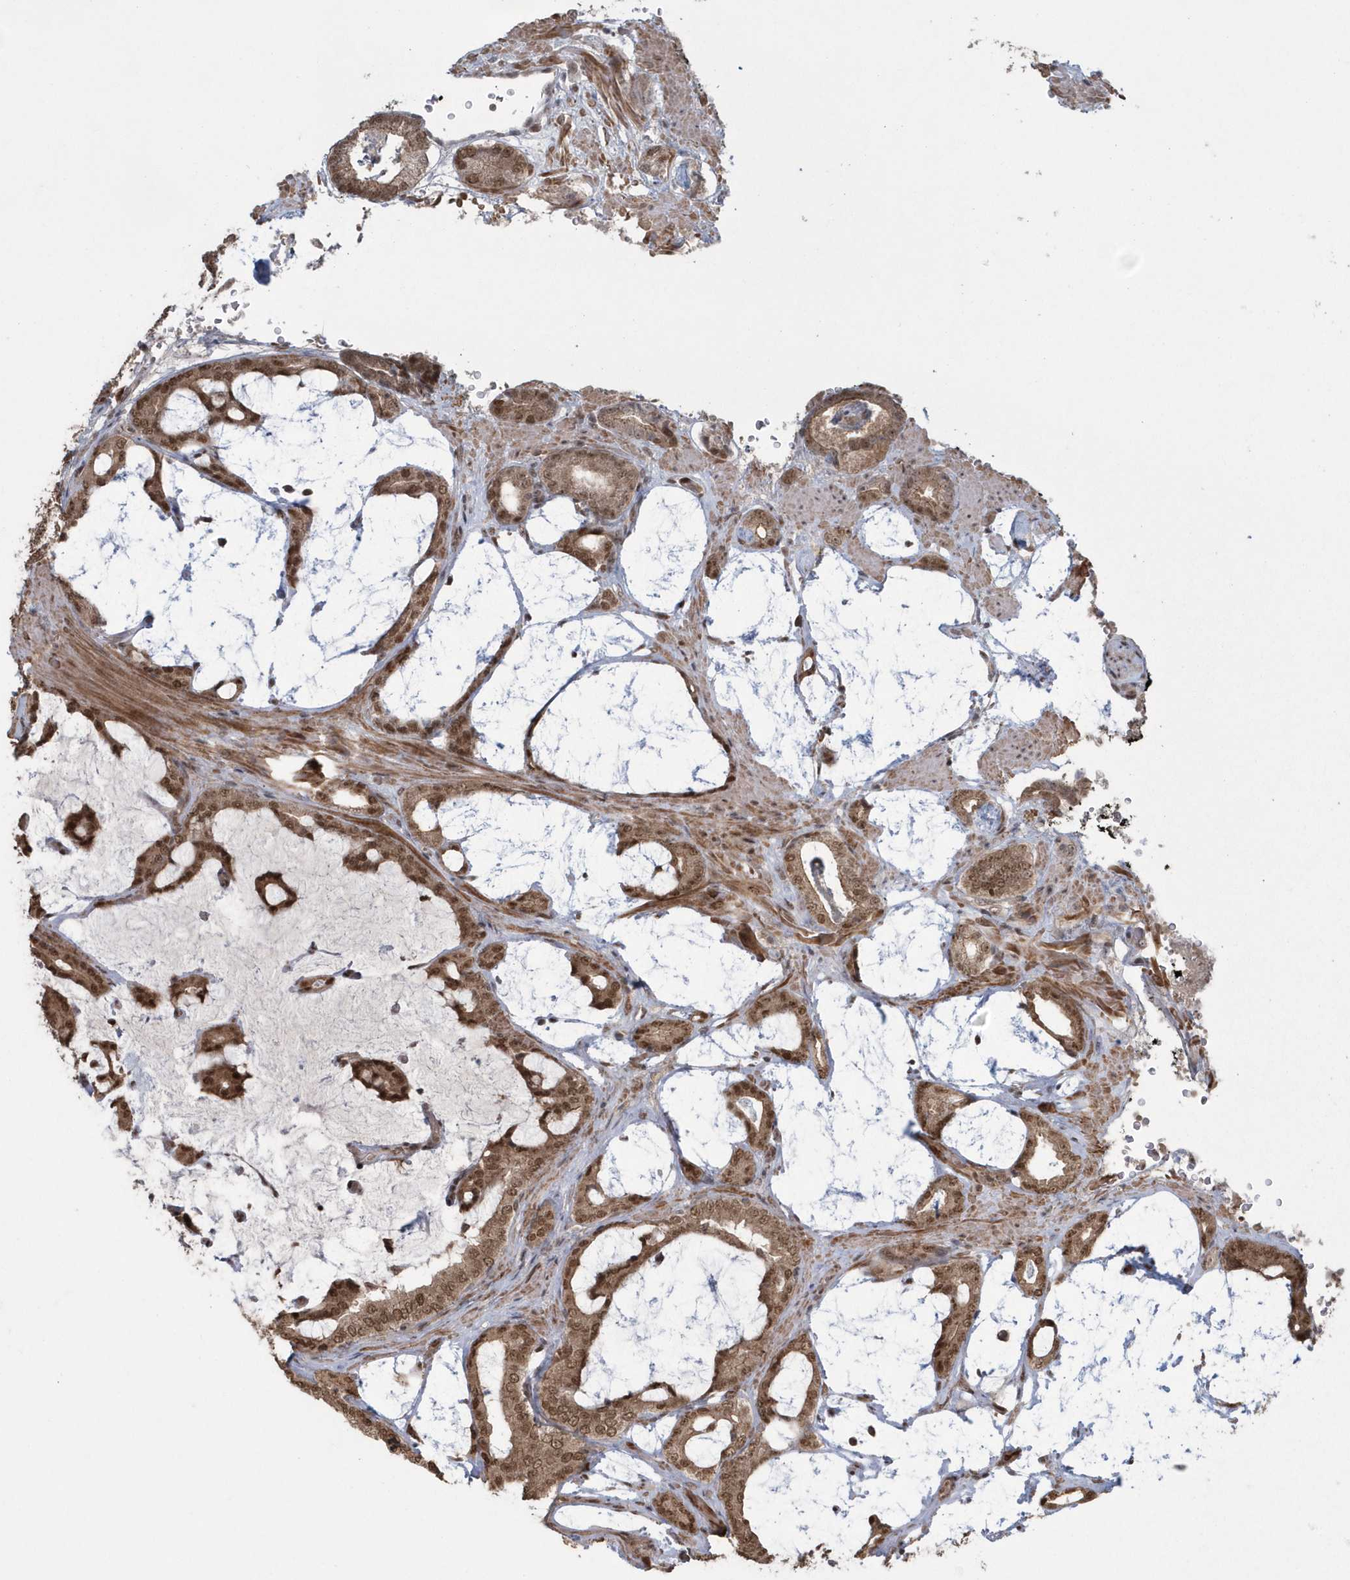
{"staining": {"intensity": "moderate", "quantity": ">75%", "location": "cytoplasmic/membranous,nuclear"}, "tissue": "prostate cancer", "cell_type": "Tumor cells", "image_type": "cancer", "snomed": [{"axis": "morphology", "description": "Adenocarcinoma, Low grade"}, {"axis": "topography", "description": "Prostate"}], "caption": "A histopathology image showing moderate cytoplasmic/membranous and nuclear expression in approximately >75% of tumor cells in prostate cancer (low-grade adenocarcinoma), as visualized by brown immunohistochemical staining.", "gene": "EPB41L4A", "patient": {"sex": "male", "age": 71}}